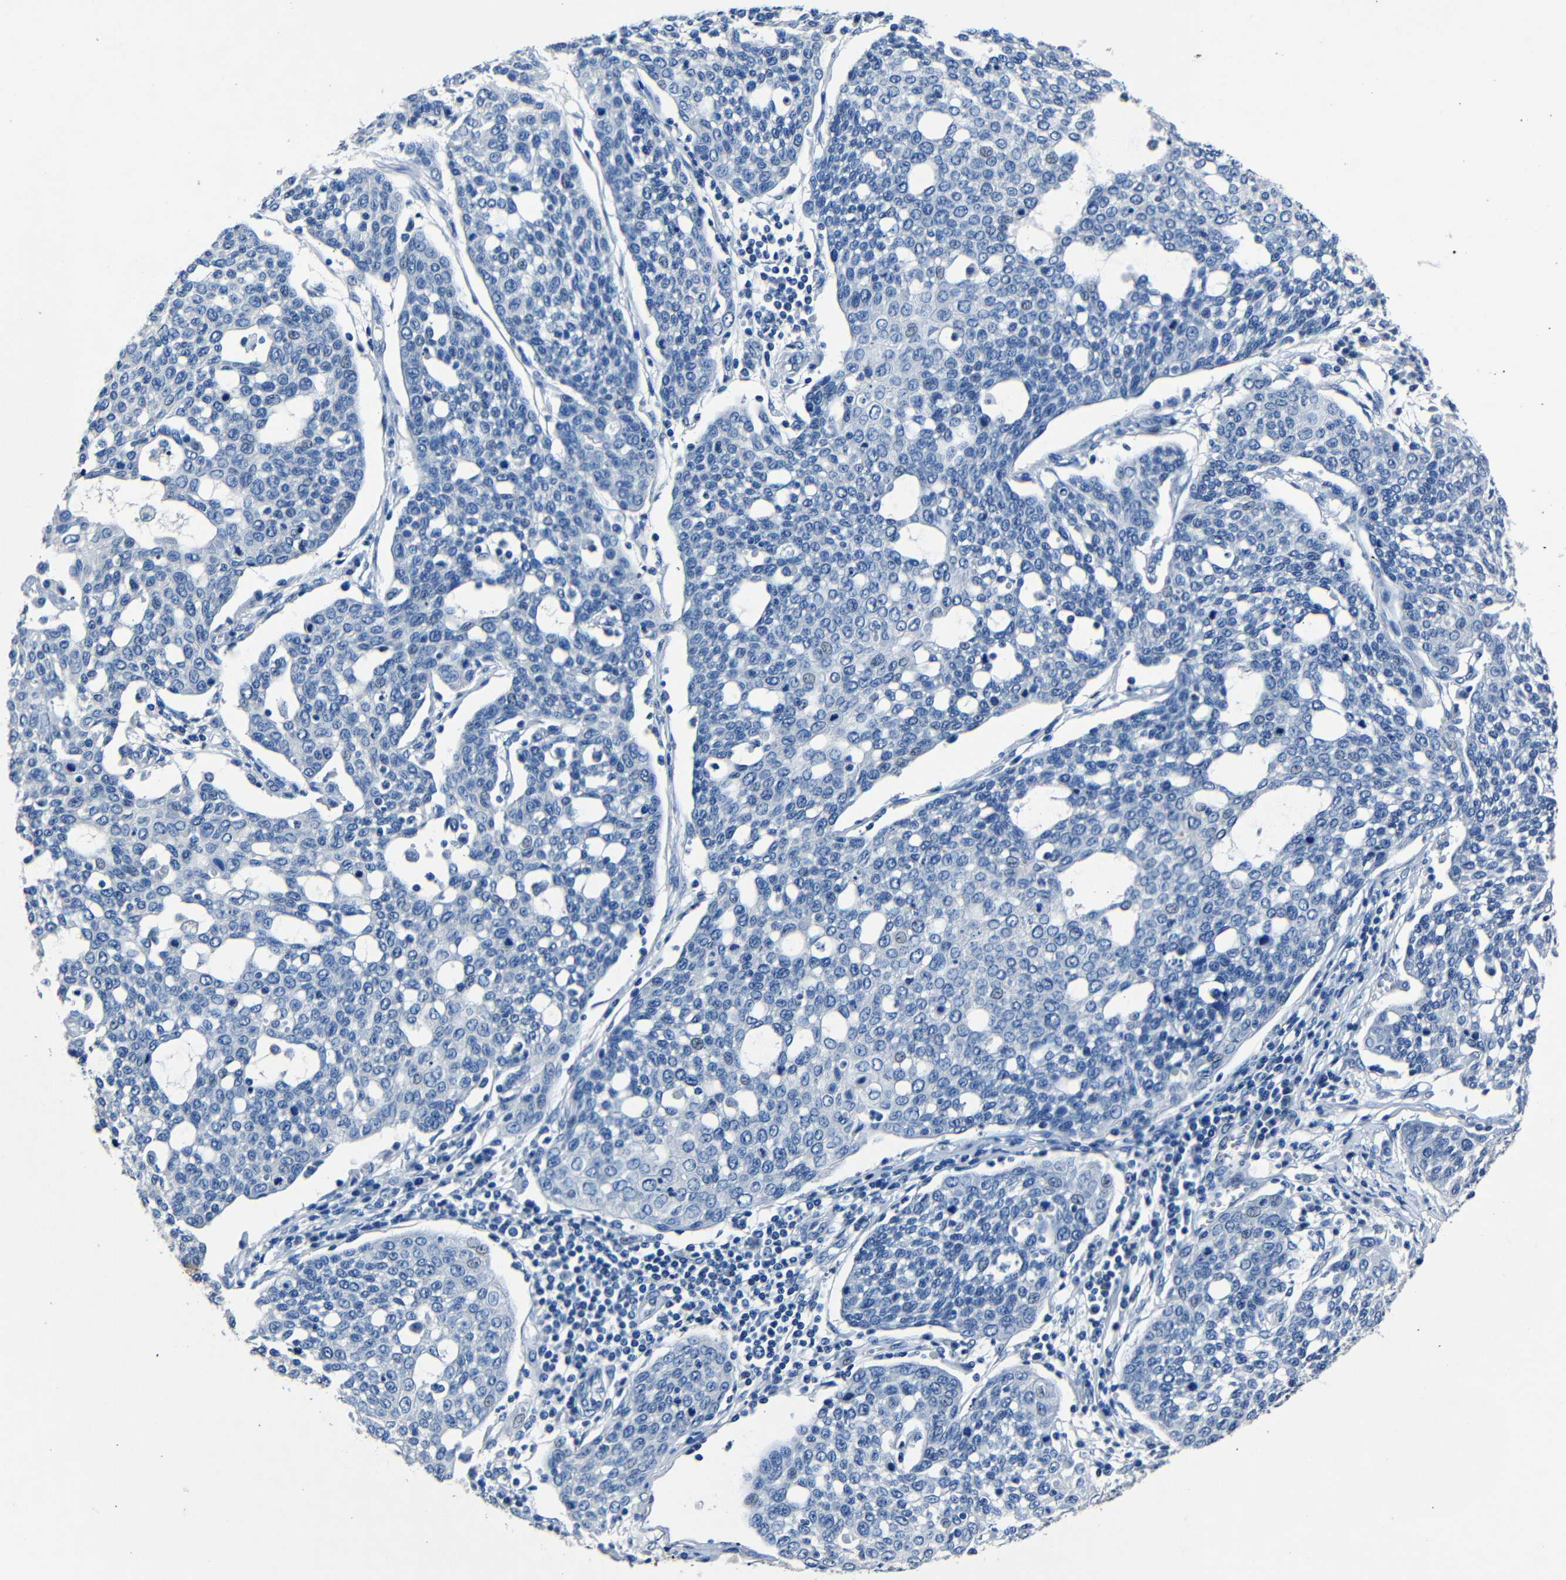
{"staining": {"intensity": "negative", "quantity": "none", "location": "none"}, "tissue": "cervical cancer", "cell_type": "Tumor cells", "image_type": "cancer", "snomed": [{"axis": "morphology", "description": "Squamous cell carcinoma, NOS"}, {"axis": "topography", "description": "Cervix"}], "caption": "An image of human cervical squamous cell carcinoma is negative for staining in tumor cells.", "gene": "NCMAP", "patient": {"sex": "female", "age": 34}}